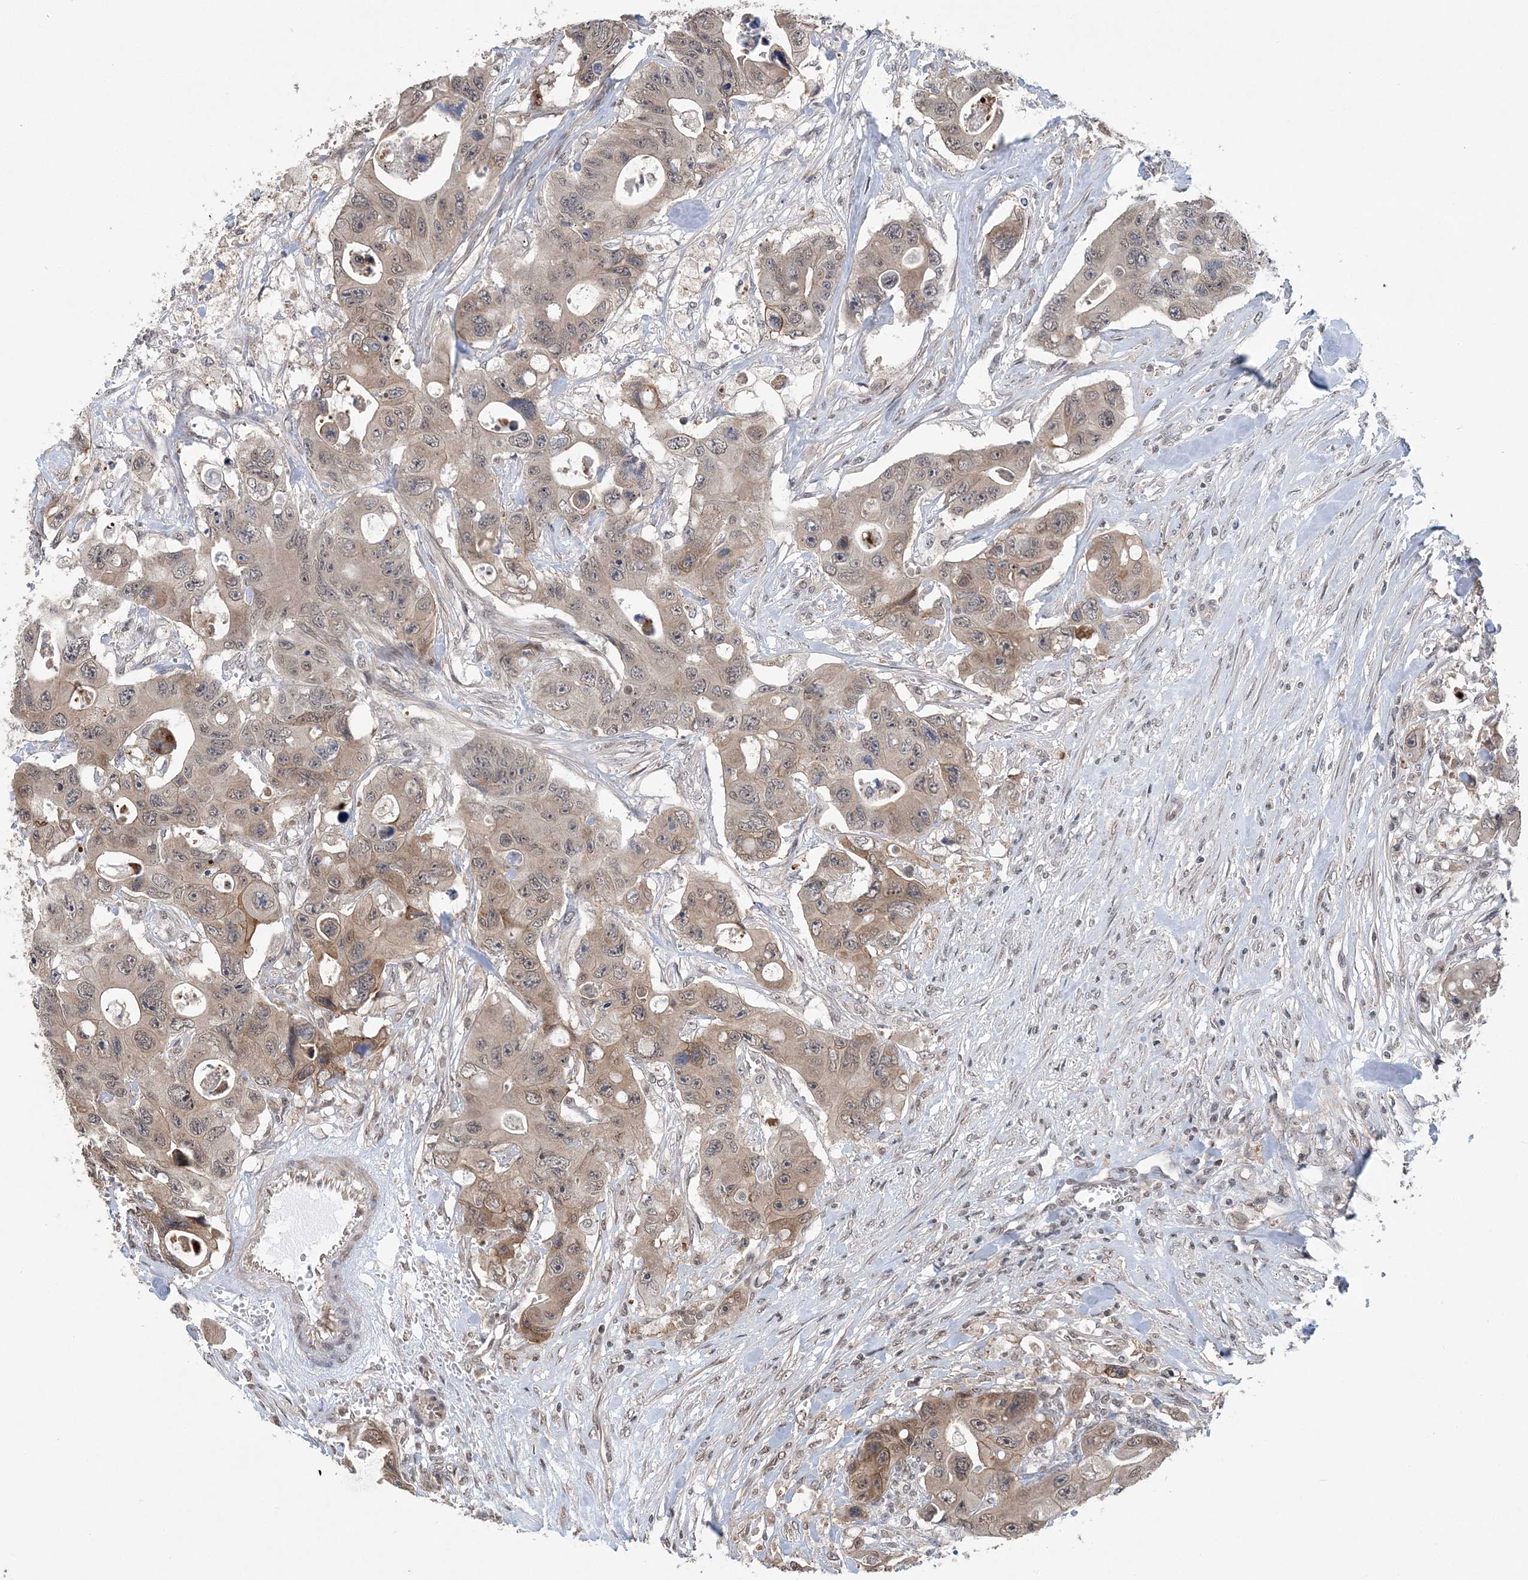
{"staining": {"intensity": "weak", "quantity": ">75%", "location": "cytoplasmic/membranous,nuclear"}, "tissue": "colorectal cancer", "cell_type": "Tumor cells", "image_type": "cancer", "snomed": [{"axis": "morphology", "description": "Adenocarcinoma, NOS"}, {"axis": "topography", "description": "Colon"}], "caption": "Human colorectal adenocarcinoma stained for a protein (brown) displays weak cytoplasmic/membranous and nuclear positive staining in about >75% of tumor cells.", "gene": "CCDC152", "patient": {"sex": "female", "age": 46}}